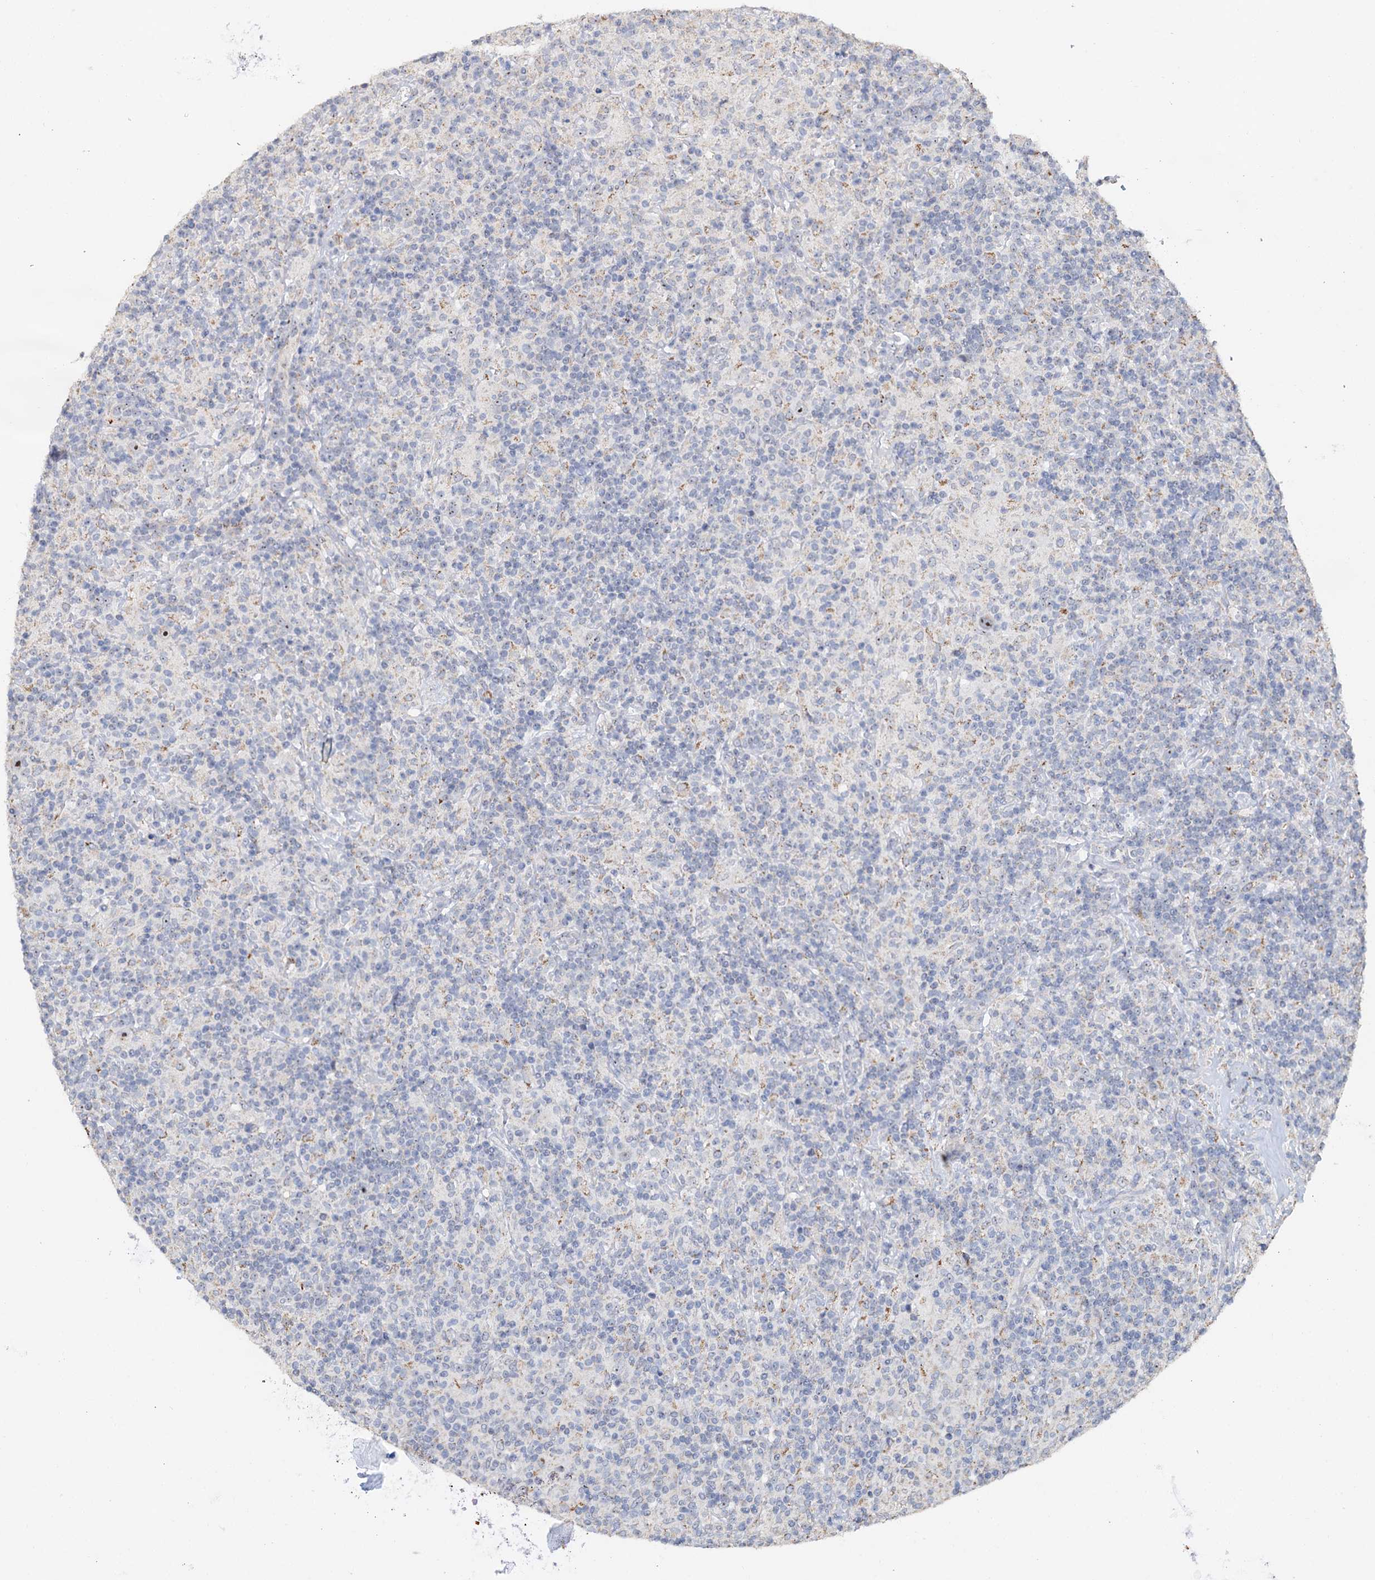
{"staining": {"intensity": "moderate", "quantity": "25%-75%", "location": "nuclear"}, "tissue": "lymphoma", "cell_type": "Tumor cells", "image_type": "cancer", "snomed": [{"axis": "morphology", "description": "Hodgkin's disease, NOS"}, {"axis": "topography", "description": "Lymph node"}], "caption": "Human lymphoma stained for a protein (brown) reveals moderate nuclear positive staining in about 25%-75% of tumor cells.", "gene": "C2CD3", "patient": {"sex": "male", "age": 70}}